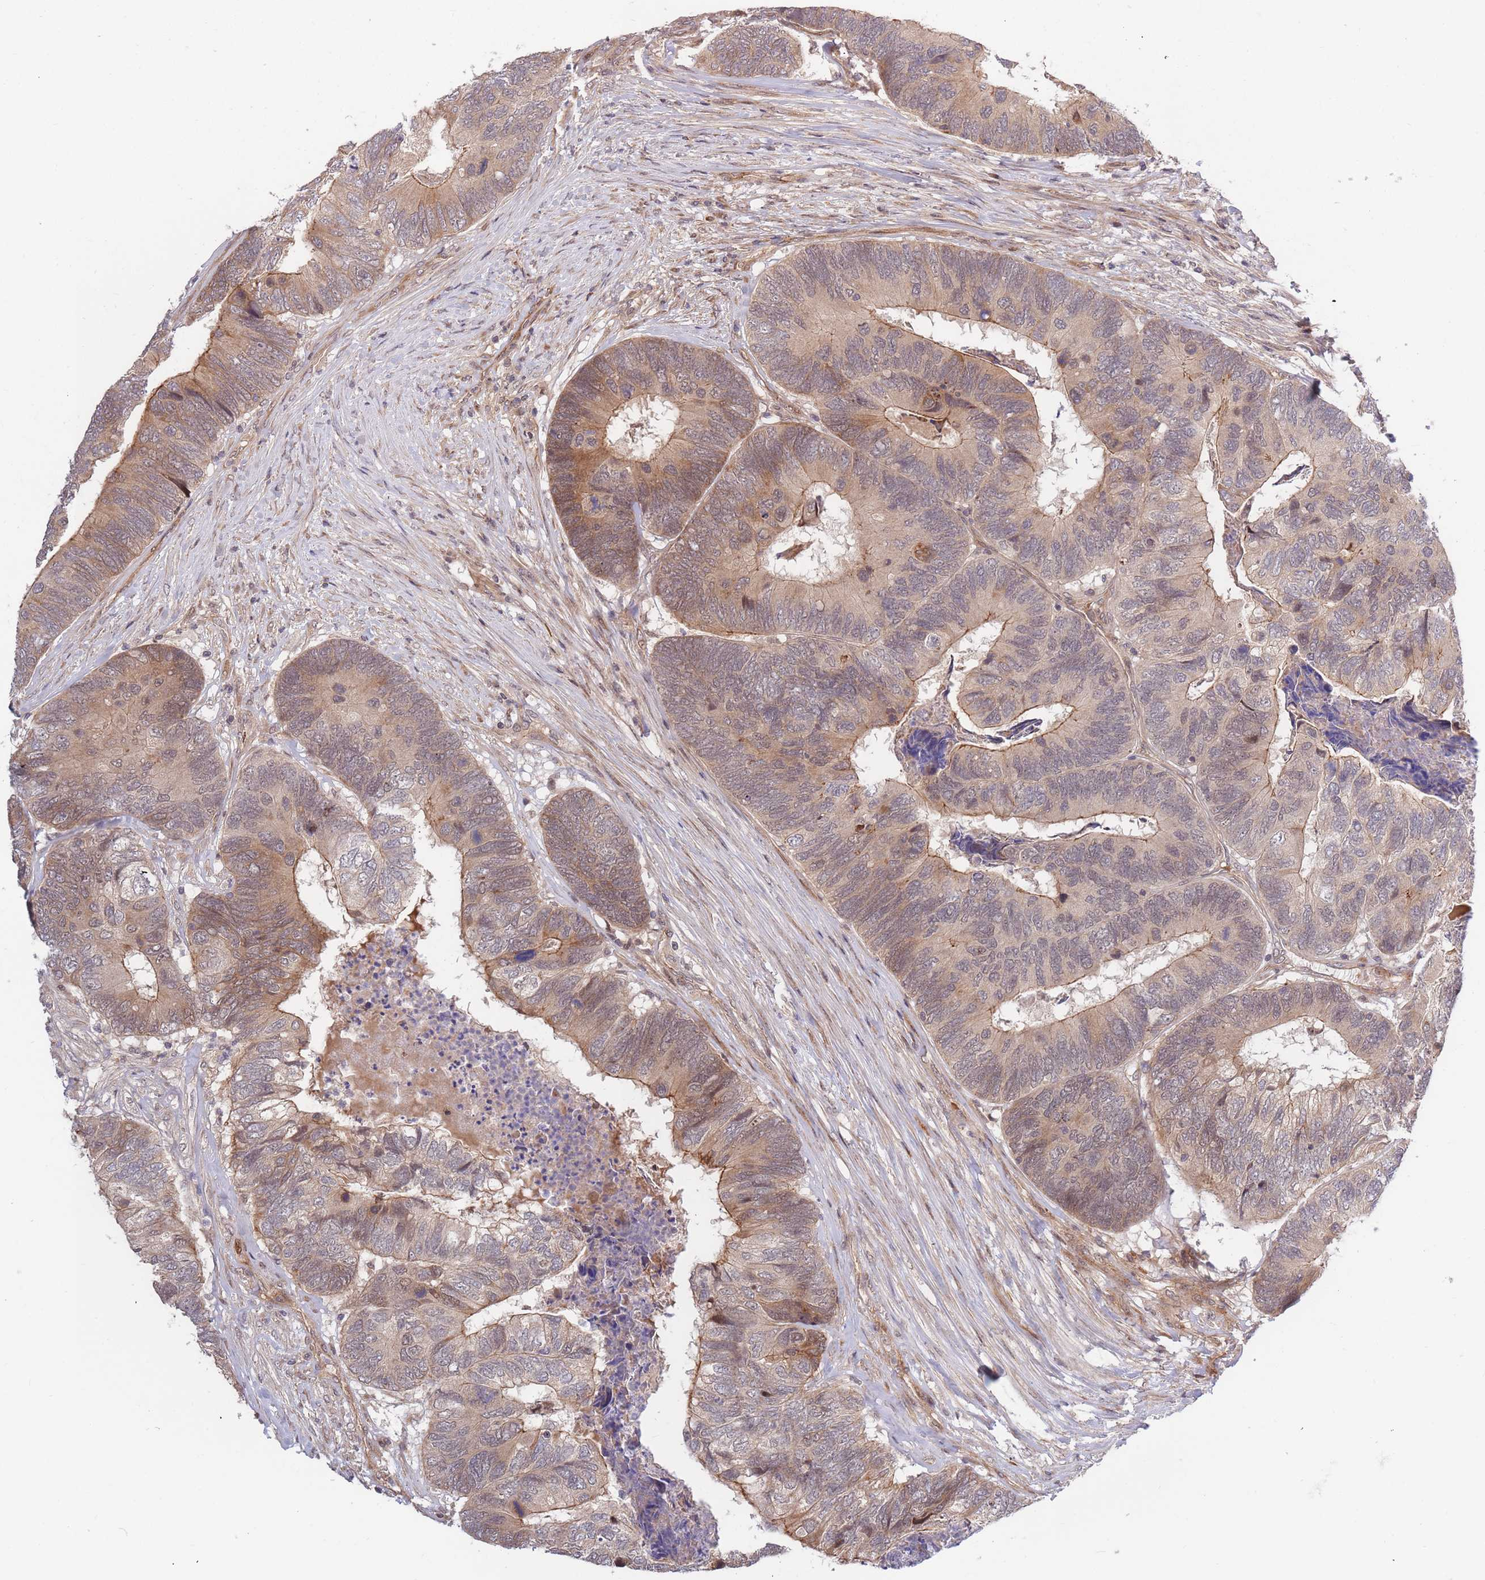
{"staining": {"intensity": "weak", "quantity": ">75%", "location": "cytoplasmic/membranous"}, "tissue": "colorectal cancer", "cell_type": "Tumor cells", "image_type": "cancer", "snomed": [{"axis": "morphology", "description": "Adenocarcinoma, NOS"}, {"axis": "topography", "description": "Colon"}], "caption": "Immunohistochemistry (IHC) photomicrograph of colorectal adenocarcinoma stained for a protein (brown), which shows low levels of weak cytoplasmic/membranous expression in approximately >75% of tumor cells.", "gene": "HAUS3", "patient": {"sex": "female", "age": 67}}